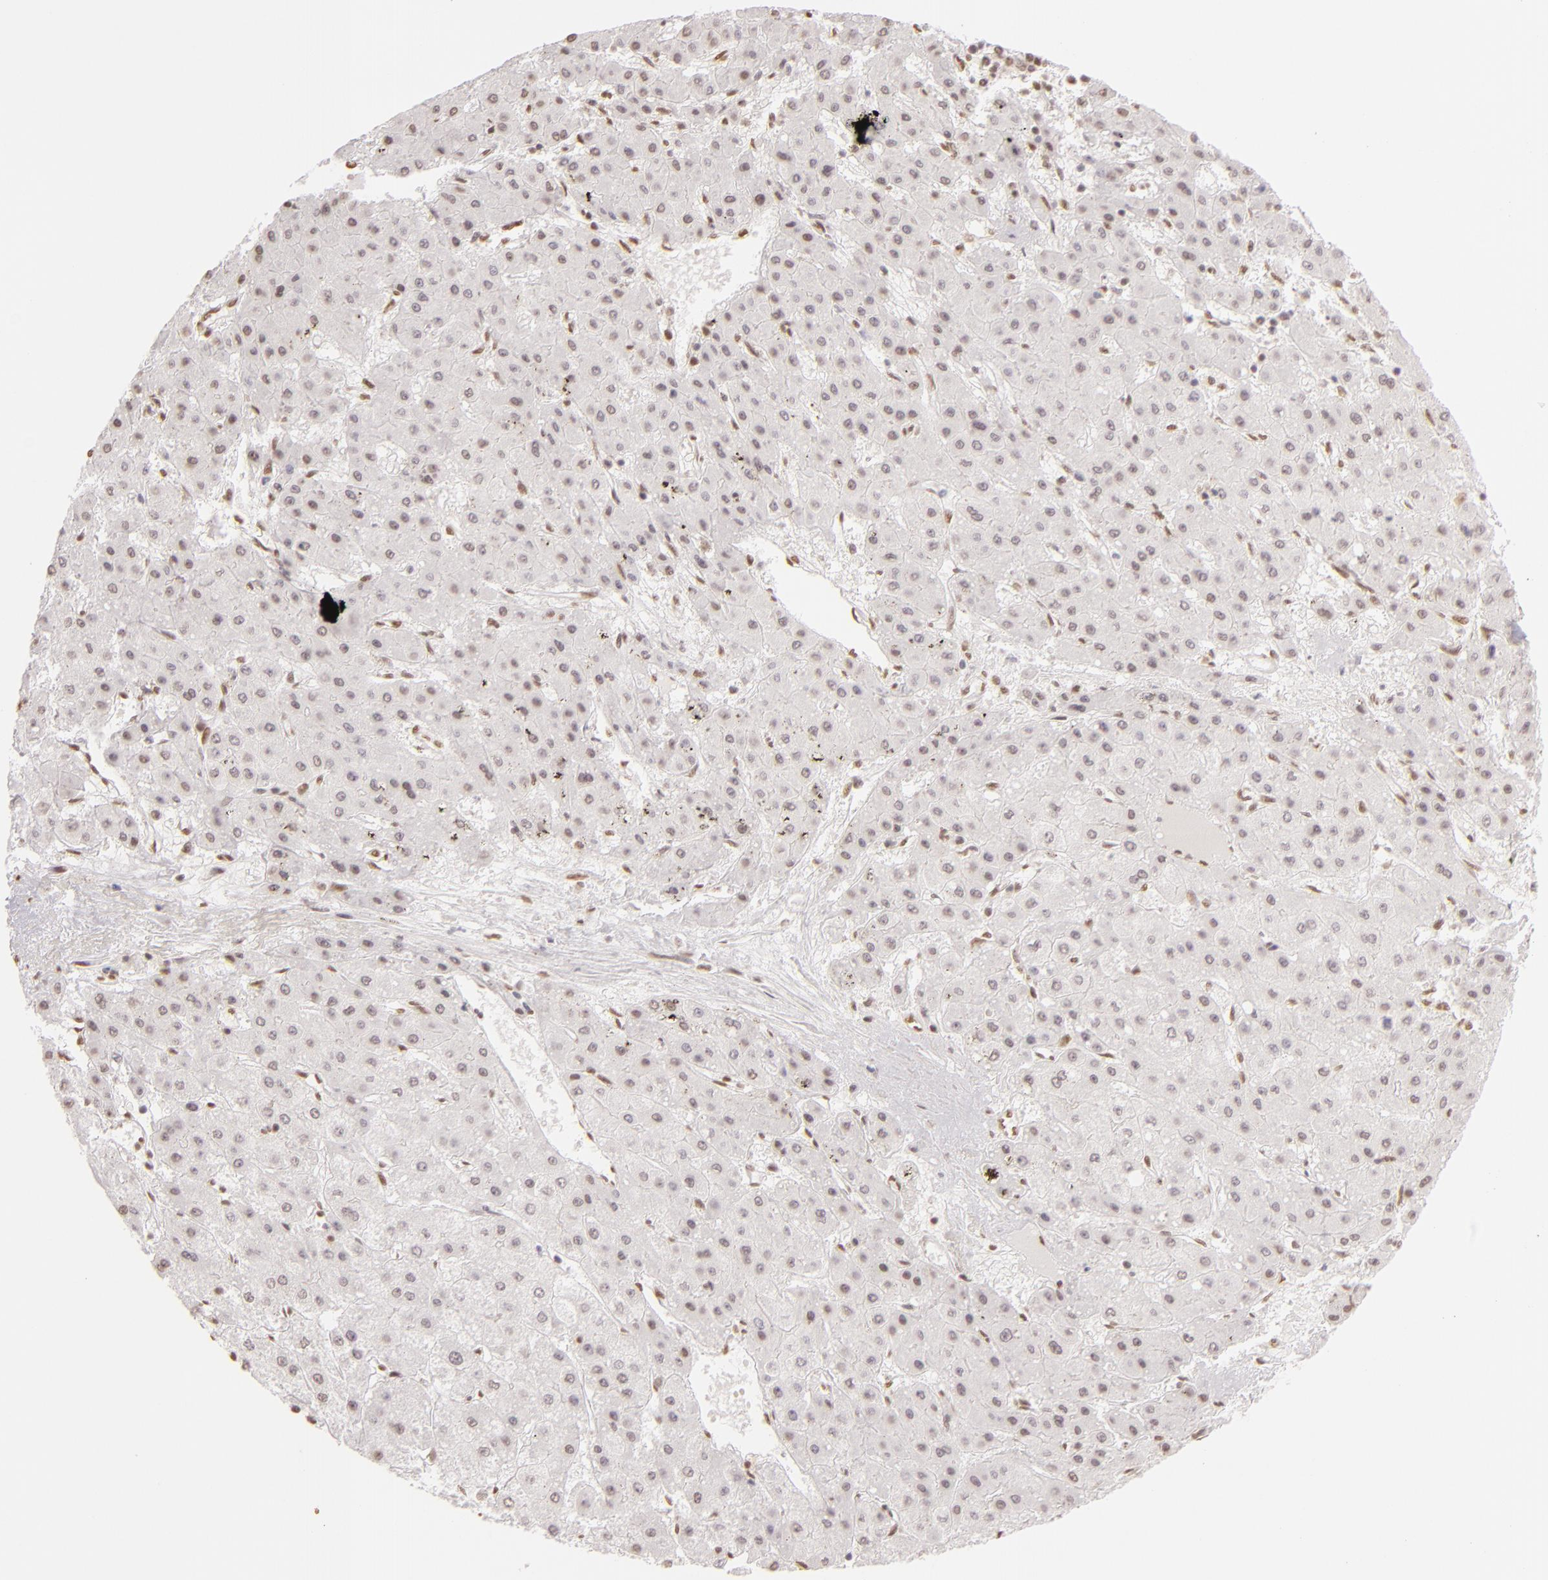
{"staining": {"intensity": "weak", "quantity": "<25%", "location": "nuclear"}, "tissue": "liver cancer", "cell_type": "Tumor cells", "image_type": "cancer", "snomed": [{"axis": "morphology", "description": "Carcinoma, Hepatocellular, NOS"}, {"axis": "topography", "description": "Liver"}], "caption": "The micrograph shows no staining of tumor cells in liver cancer (hepatocellular carcinoma).", "gene": "PAPOLA", "patient": {"sex": "female", "age": 52}}